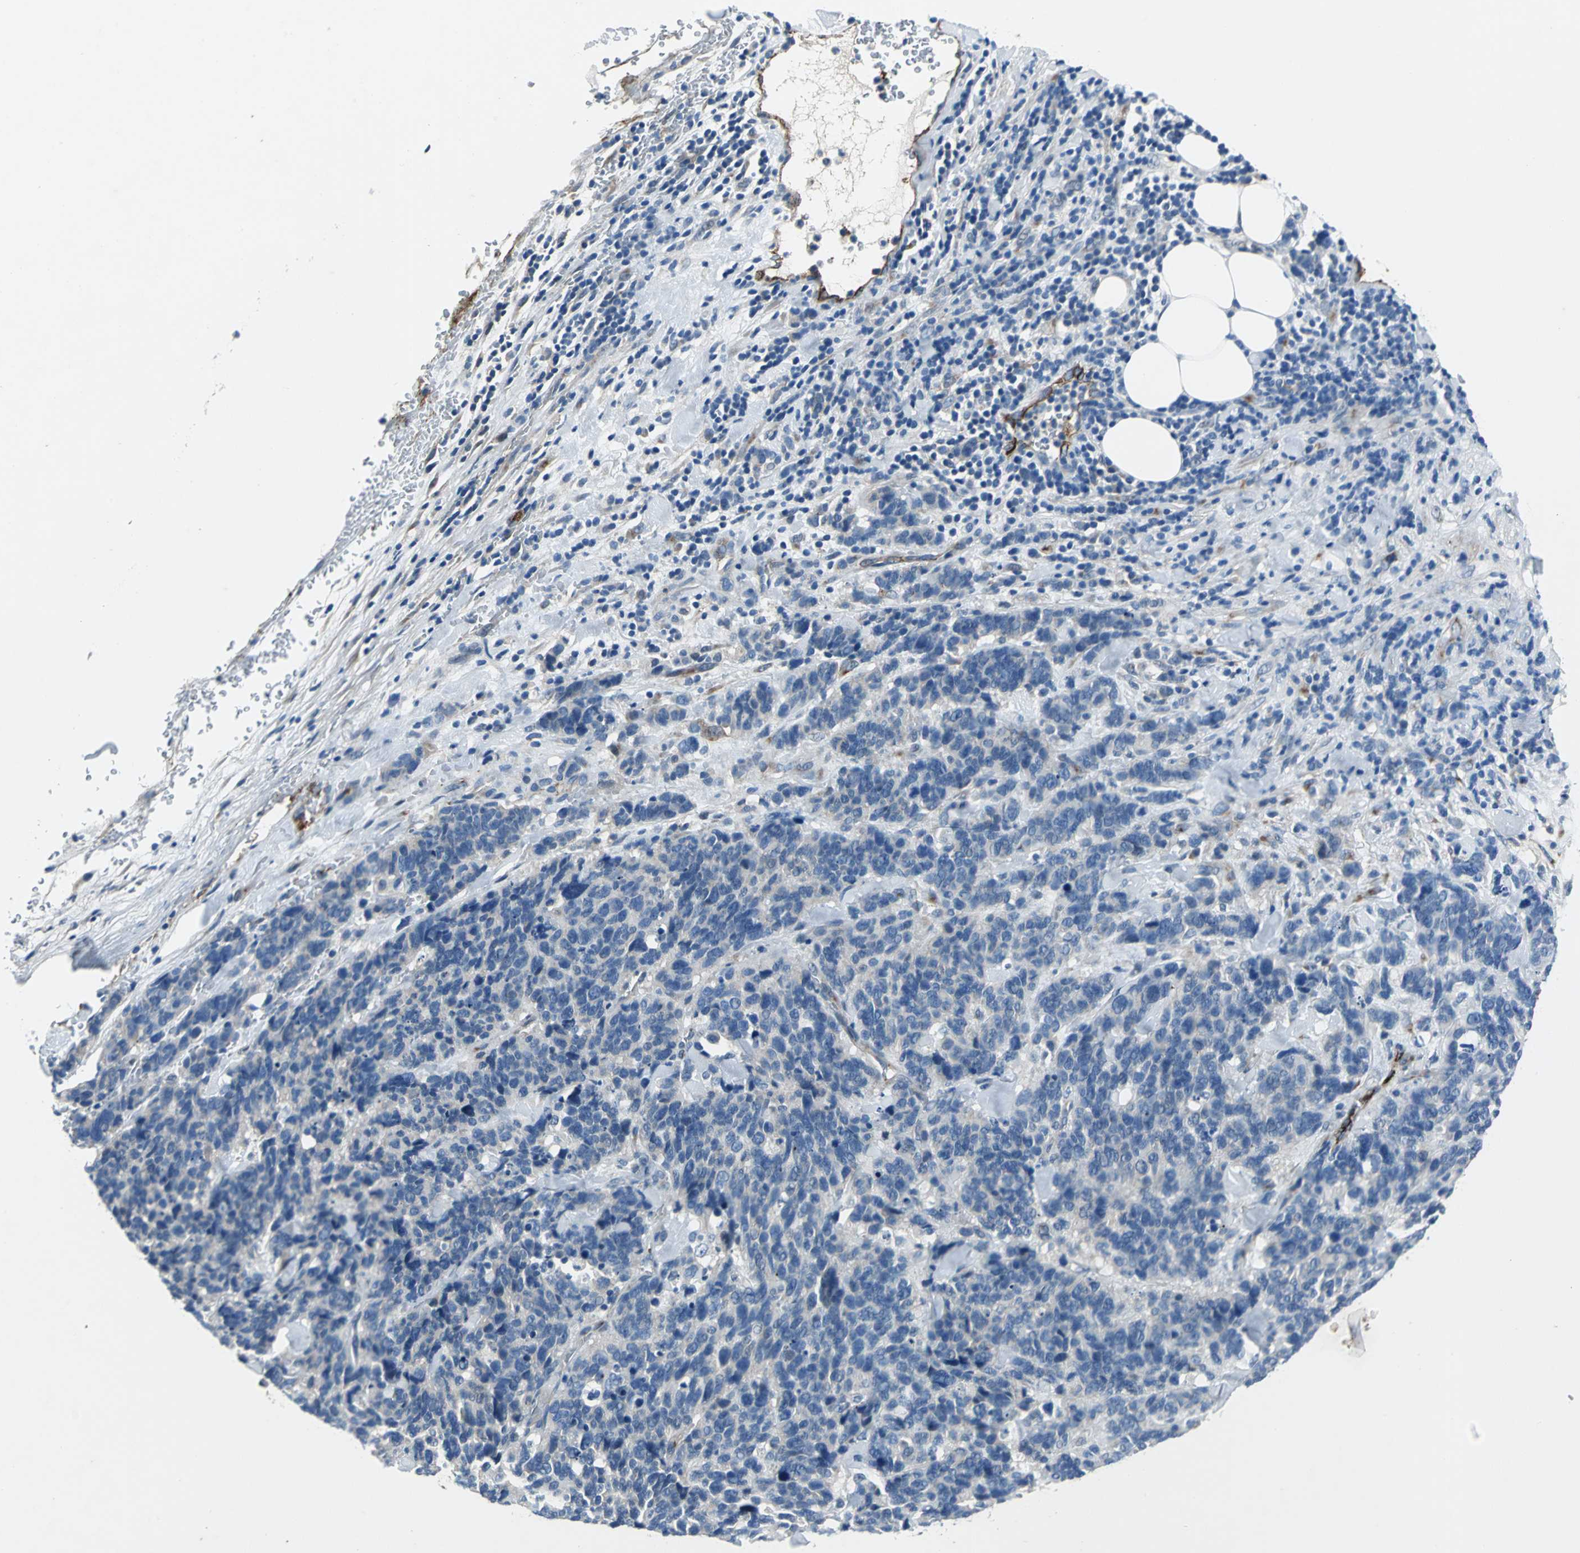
{"staining": {"intensity": "negative", "quantity": "none", "location": "none"}, "tissue": "lung cancer", "cell_type": "Tumor cells", "image_type": "cancer", "snomed": [{"axis": "morphology", "description": "Neoplasm, malignant, NOS"}, {"axis": "topography", "description": "Lung"}], "caption": "The histopathology image displays no significant positivity in tumor cells of lung neoplasm (malignant).", "gene": "SELP", "patient": {"sex": "female", "age": 58}}